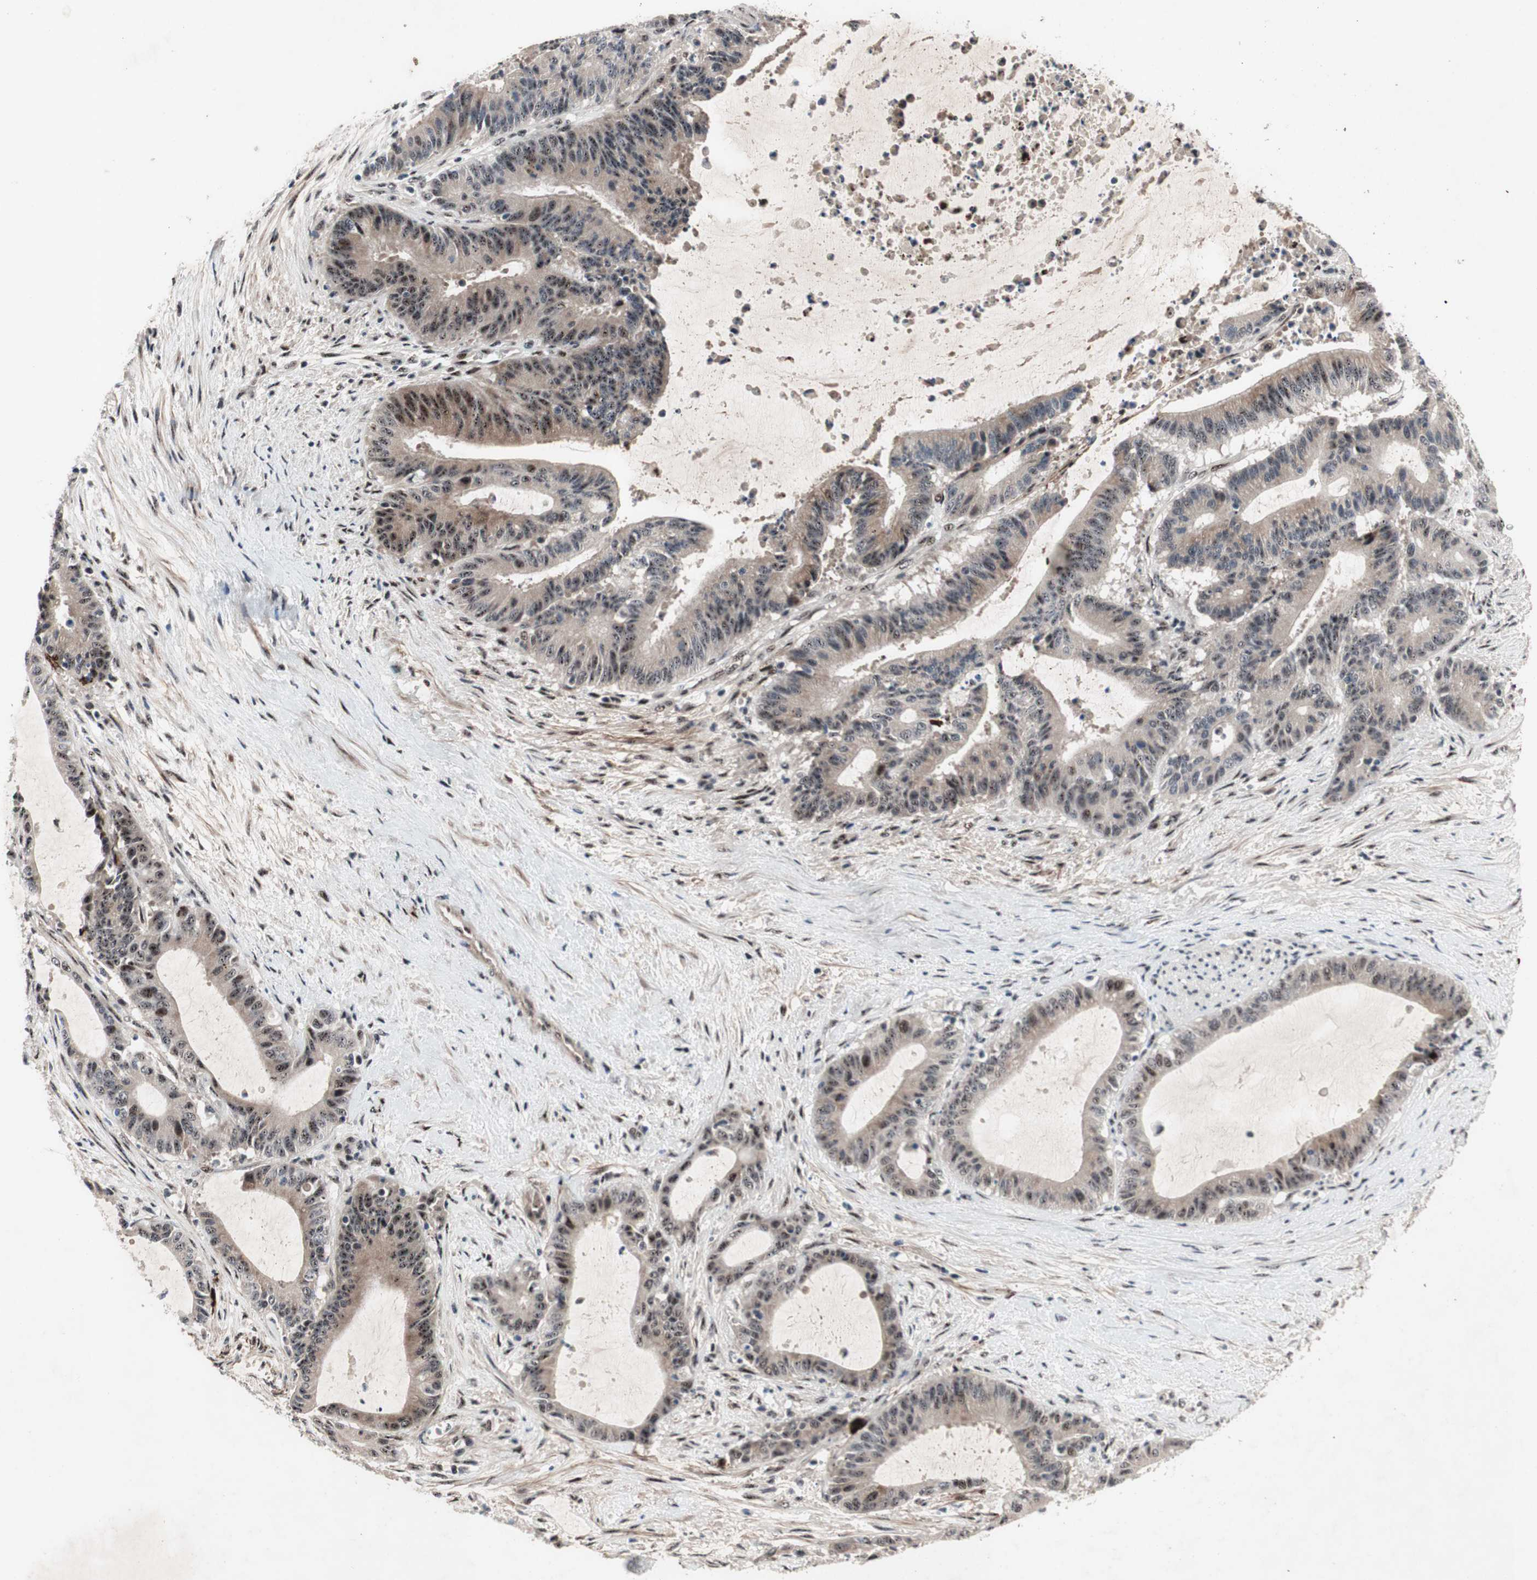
{"staining": {"intensity": "moderate", "quantity": "25%-75%", "location": "cytoplasmic/membranous,nuclear"}, "tissue": "liver cancer", "cell_type": "Tumor cells", "image_type": "cancer", "snomed": [{"axis": "morphology", "description": "Cholangiocarcinoma"}, {"axis": "topography", "description": "Liver"}], "caption": "This is an image of immunohistochemistry staining of liver cholangiocarcinoma, which shows moderate positivity in the cytoplasmic/membranous and nuclear of tumor cells.", "gene": "SOX7", "patient": {"sex": "female", "age": 73}}